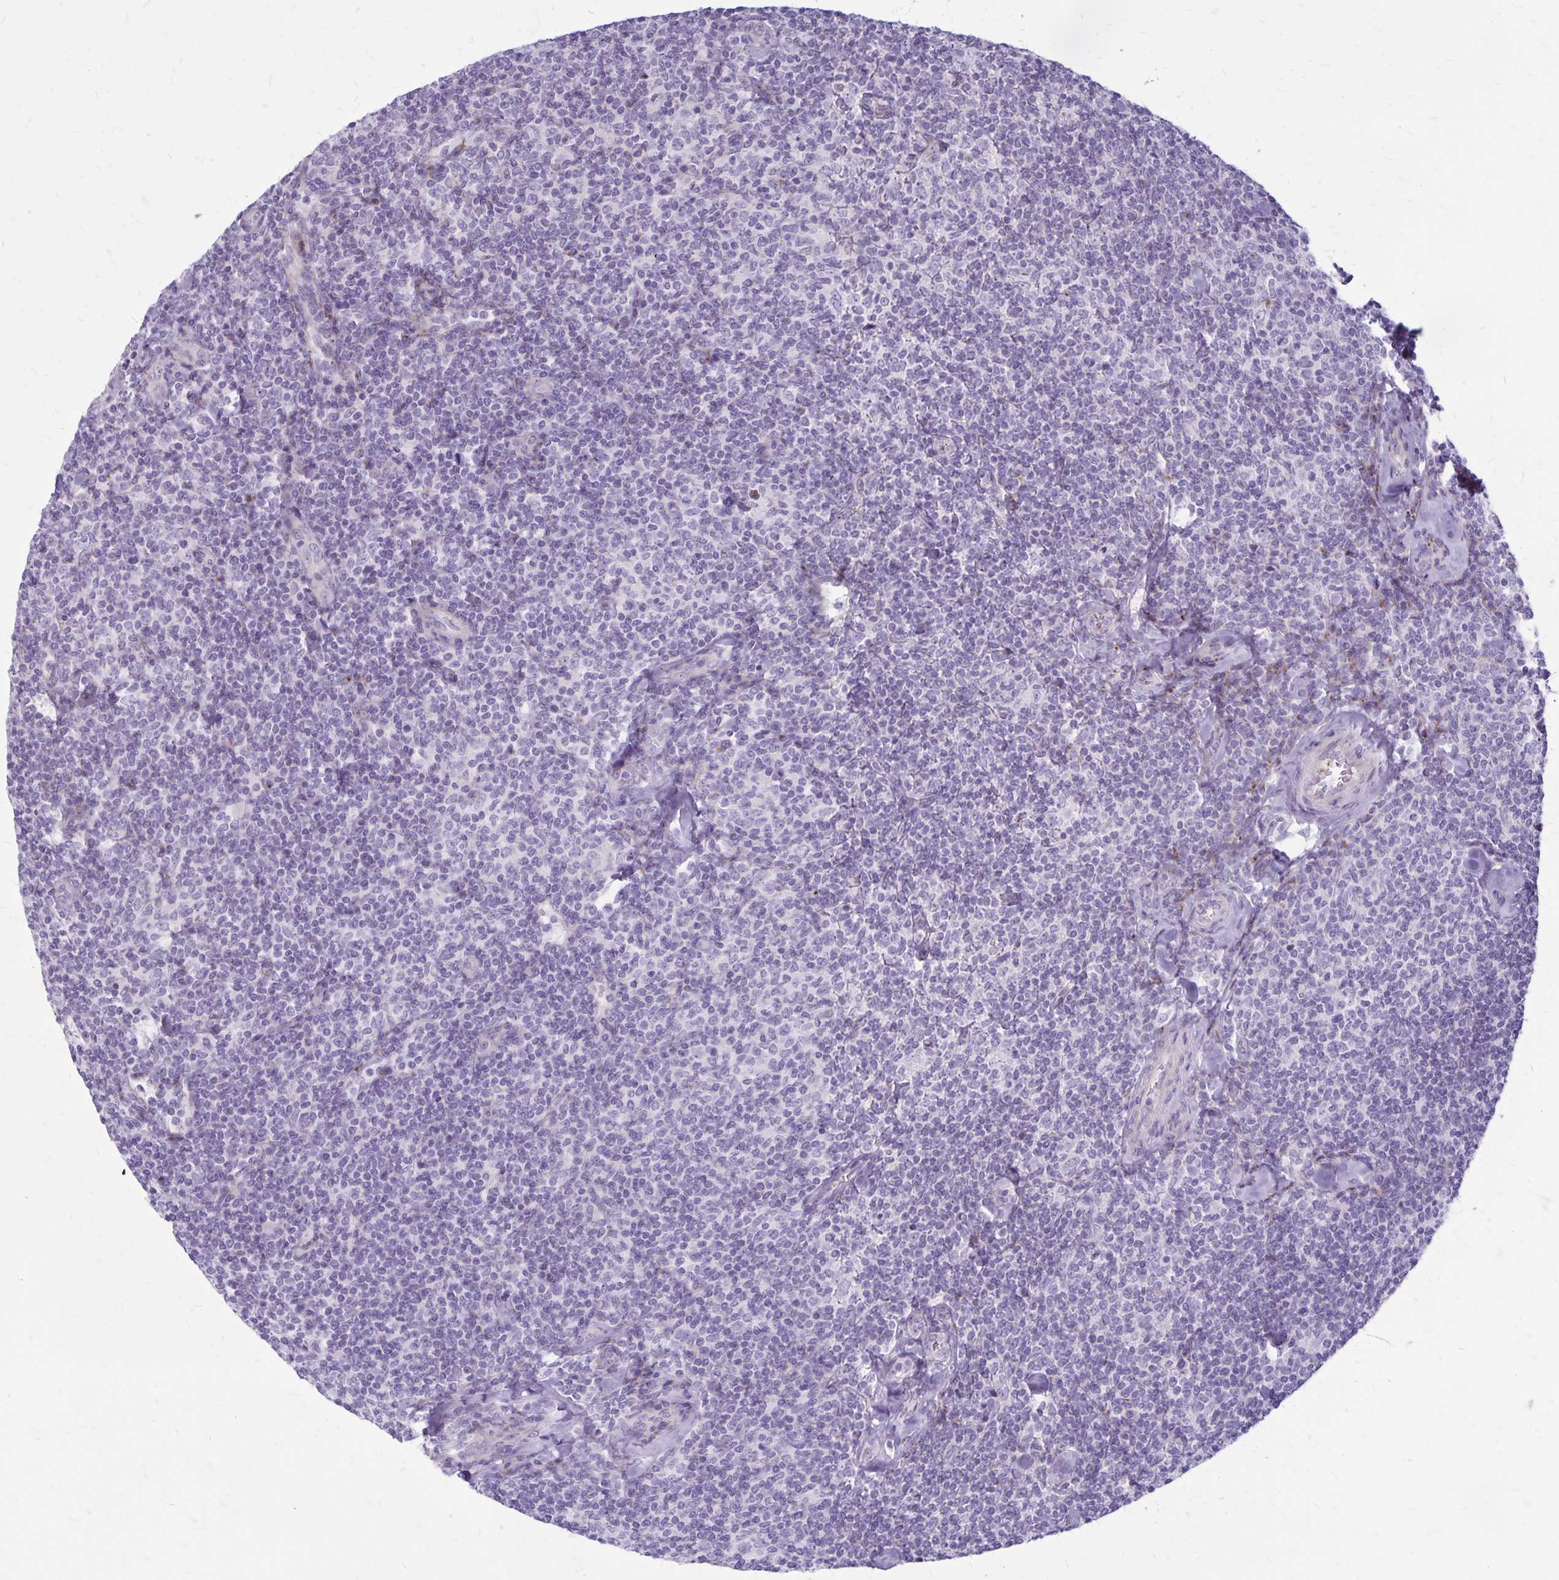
{"staining": {"intensity": "negative", "quantity": "none", "location": "none"}, "tissue": "lymphoma", "cell_type": "Tumor cells", "image_type": "cancer", "snomed": [{"axis": "morphology", "description": "Malignant lymphoma, non-Hodgkin's type, Low grade"}, {"axis": "topography", "description": "Lymph node"}], "caption": "DAB (3,3'-diaminobenzidine) immunohistochemical staining of human lymphoma demonstrates no significant expression in tumor cells.", "gene": "GP9", "patient": {"sex": "female", "age": 56}}